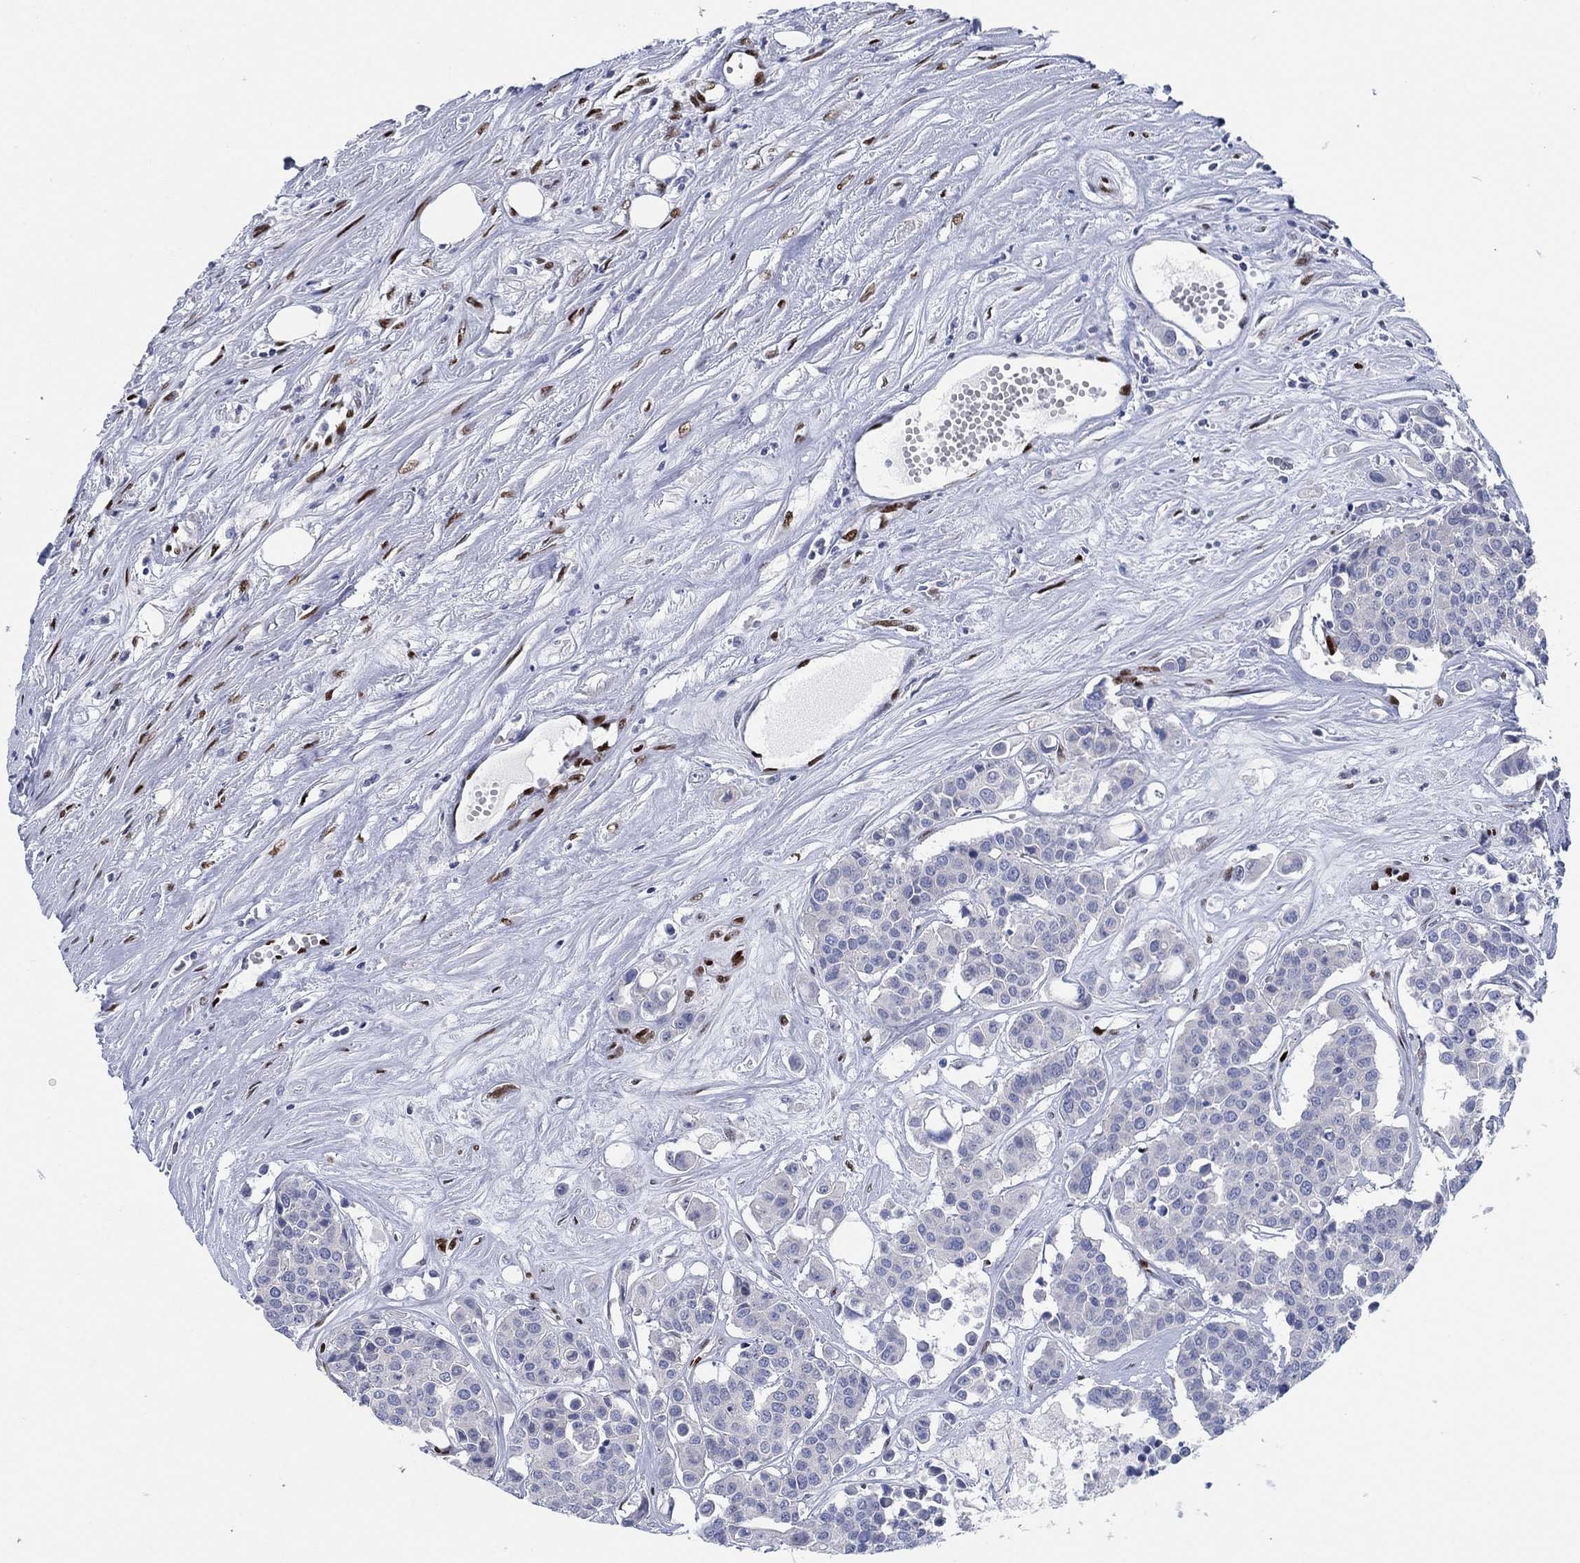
{"staining": {"intensity": "negative", "quantity": "none", "location": "none"}, "tissue": "carcinoid", "cell_type": "Tumor cells", "image_type": "cancer", "snomed": [{"axis": "morphology", "description": "Carcinoid, malignant, NOS"}, {"axis": "topography", "description": "Colon"}], "caption": "This is an IHC micrograph of carcinoid. There is no staining in tumor cells.", "gene": "ZEB1", "patient": {"sex": "male", "age": 81}}